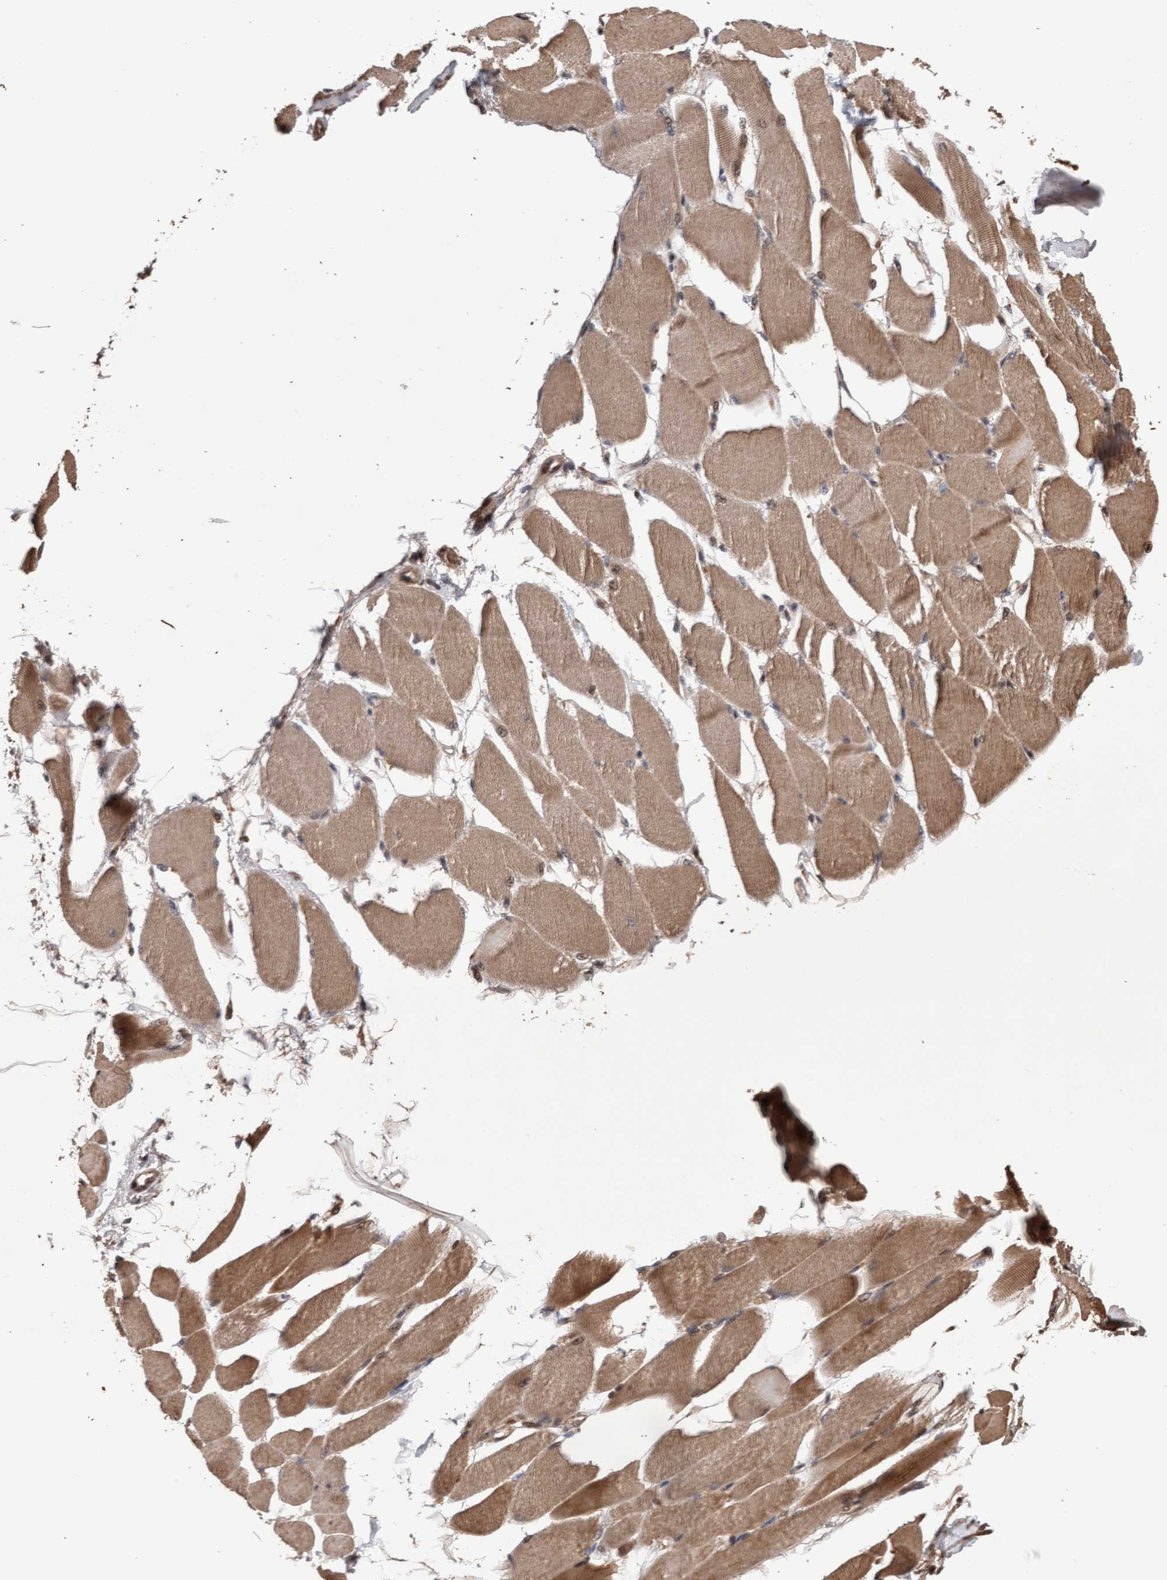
{"staining": {"intensity": "moderate", "quantity": ">75%", "location": "cytoplasmic/membranous"}, "tissue": "skeletal muscle", "cell_type": "Myocytes", "image_type": "normal", "snomed": [{"axis": "morphology", "description": "Normal tissue, NOS"}, {"axis": "topography", "description": "Skeletal muscle"}, {"axis": "topography", "description": "Peripheral nerve tissue"}], "caption": "Skeletal muscle stained with DAB (3,3'-diaminobenzidine) immunohistochemistry (IHC) shows medium levels of moderate cytoplasmic/membranous positivity in about >75% of myocytes.", "gene": "PECR", "patient": {"sex": "female", "age": 84}}